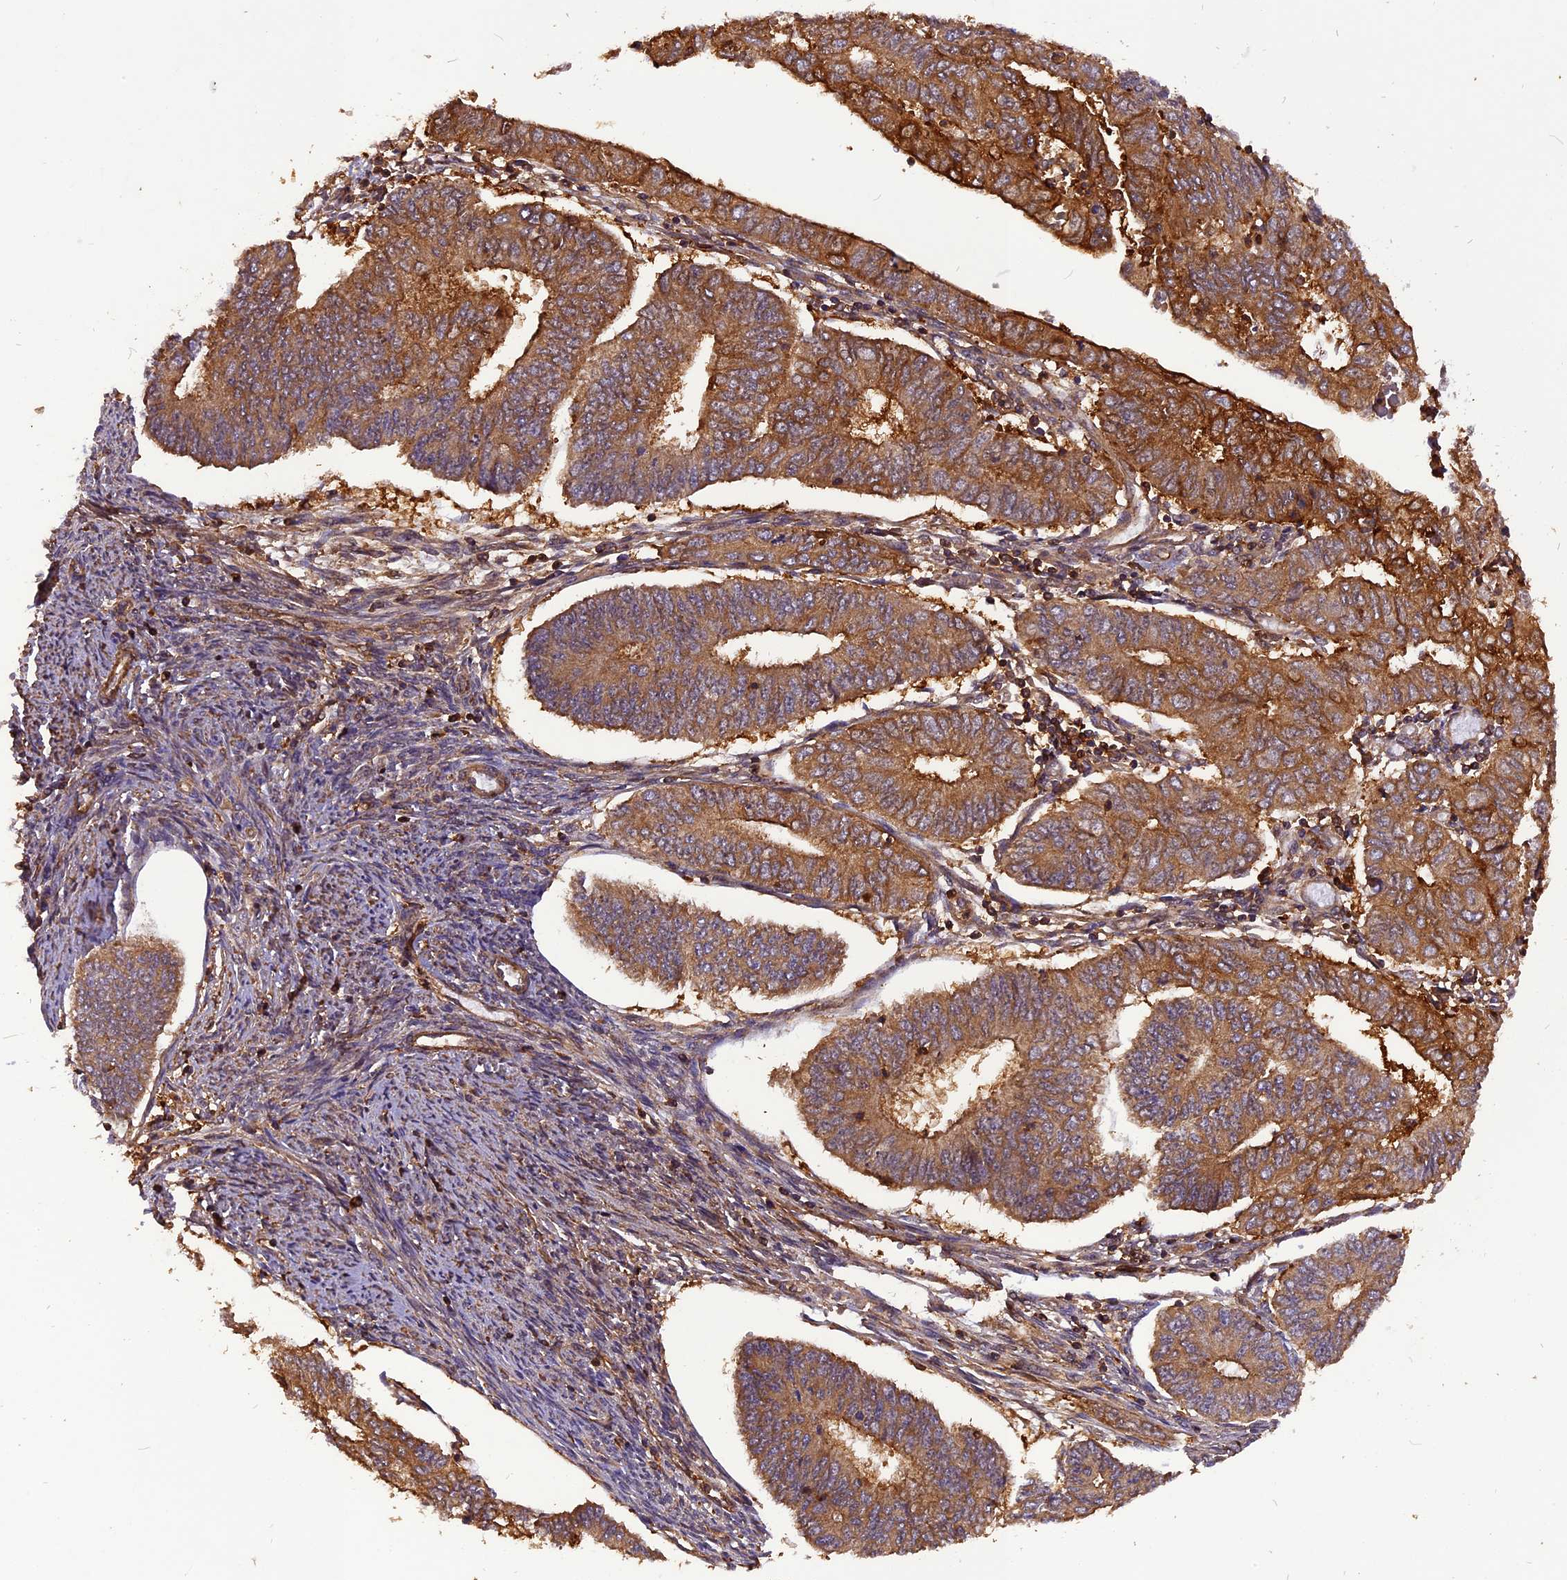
{"staining": {"intensity": "moderate", "quantity": ">75%", "location": "cytoplasmic/membranous"}, "tissue": "endometrial cancer", "cell_type": "Tumor cells", "image_type": "cancer", "snomed": [{"axis": "morphology", "description": "Adenocarcinoma, NOS"}, {"axis": "topography", "description": "Endometrium"}], "caption": "Immunohistochemical staining of endometrial adenocarcinoma demonstrates medium levels of moderate cytoplasmic/membranous protein staining in approximately >75% of tumor cells.", "gene": "STOML1", "patient": {"sex": "female", "age": 68}}